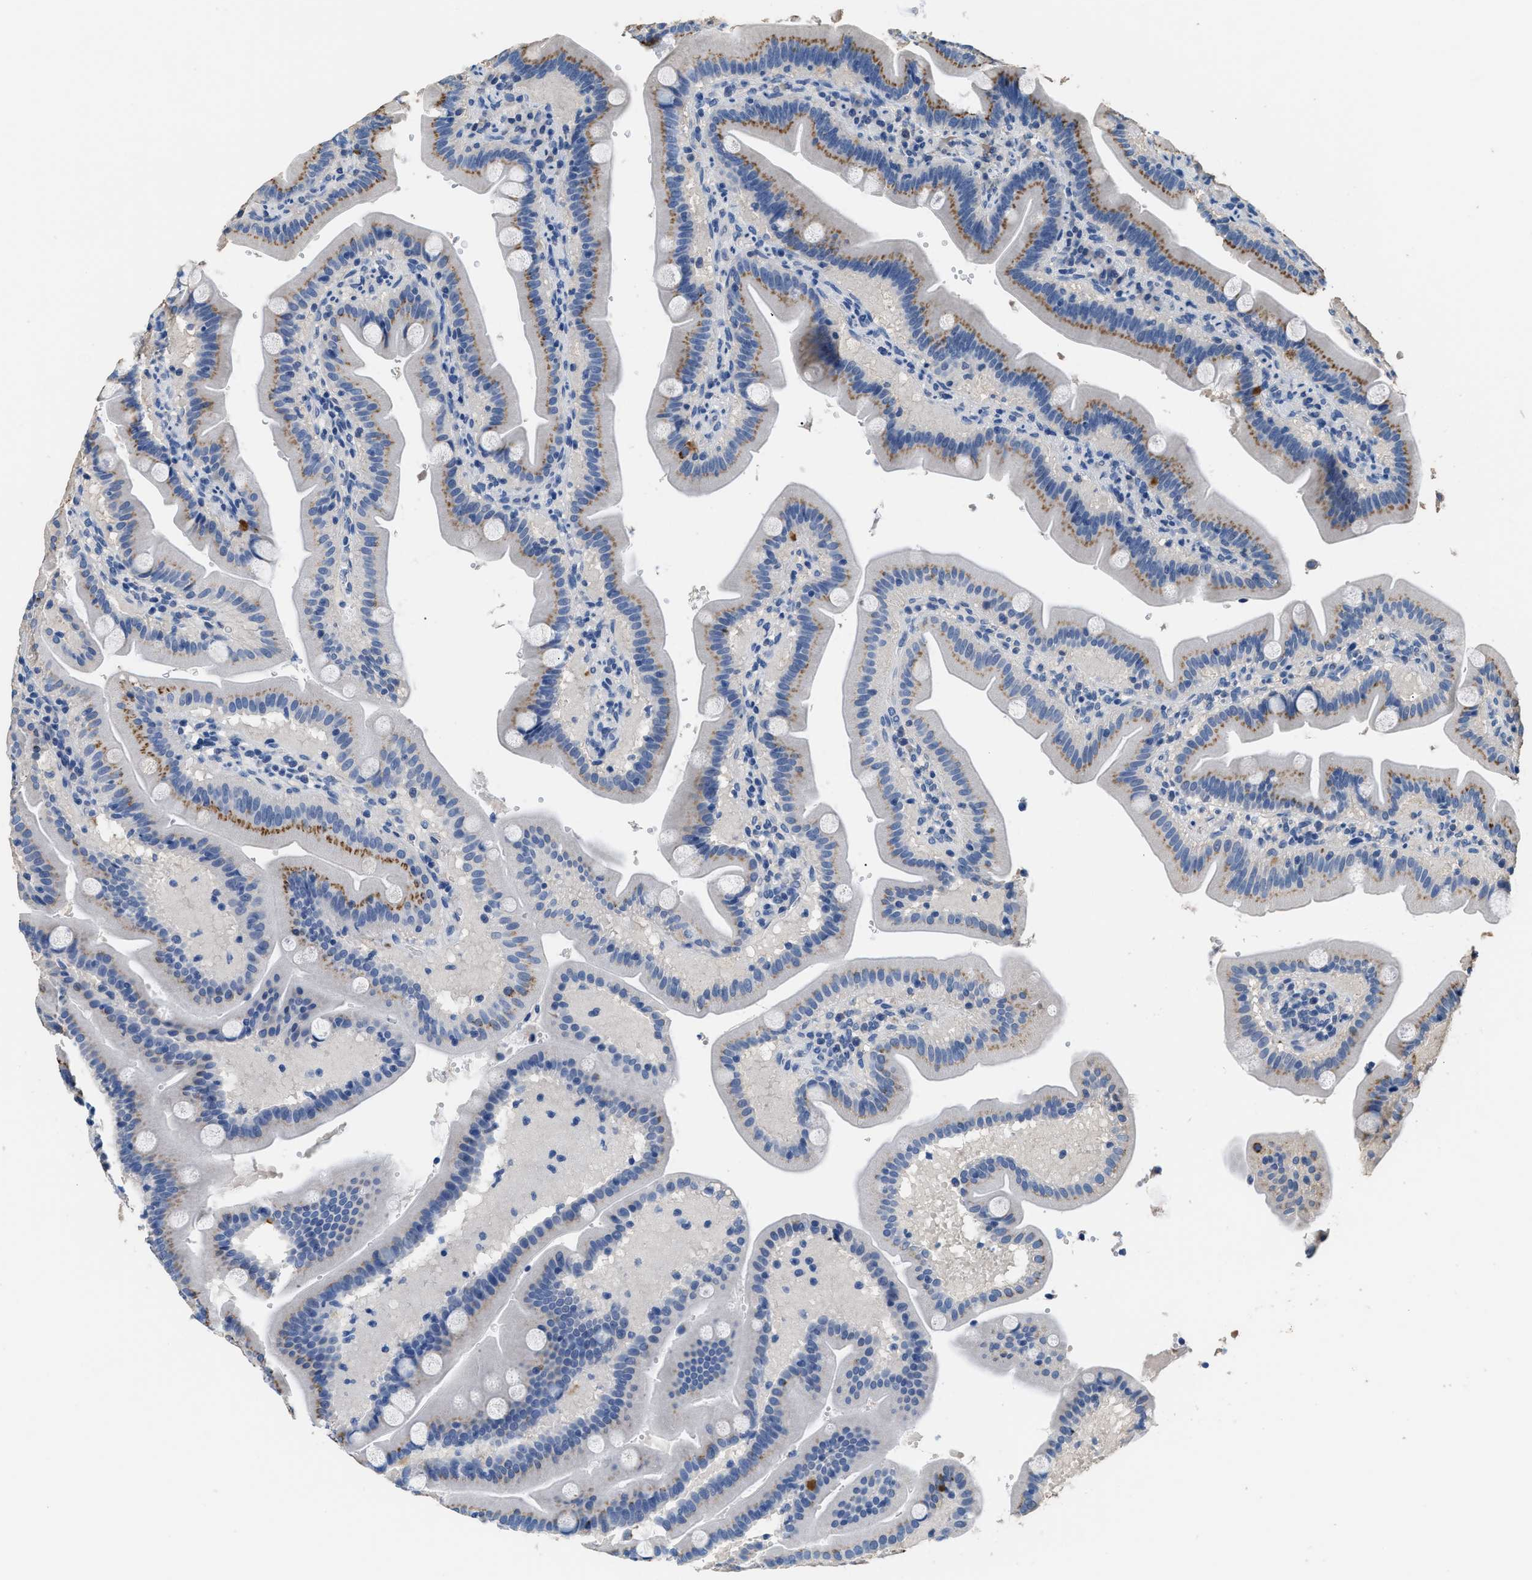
{"staining": {"intensity": "strong", "quantity": "25%-75%", "location": "cytoplasmic/membranous"}, "tissue": "duodenum", "cell_type": "Glandular cells", "image_type": "normal", "snomed": [{"axis": "morphology", "description": "Normal tissue, NOS"}, {"axis": "topography", "description": "Duodenum"}], "caption": "Immunohistochemical staining of benign human duodenum reveals 25%-75% levels of strong cytoplasmic/membranous protein positivity in approximately 25%-75% of glandular cells. (IHC, brightfield microscopy, high magnification).", "gene": "GOLM1", "patient": {"sex": "male", "age": 54}}